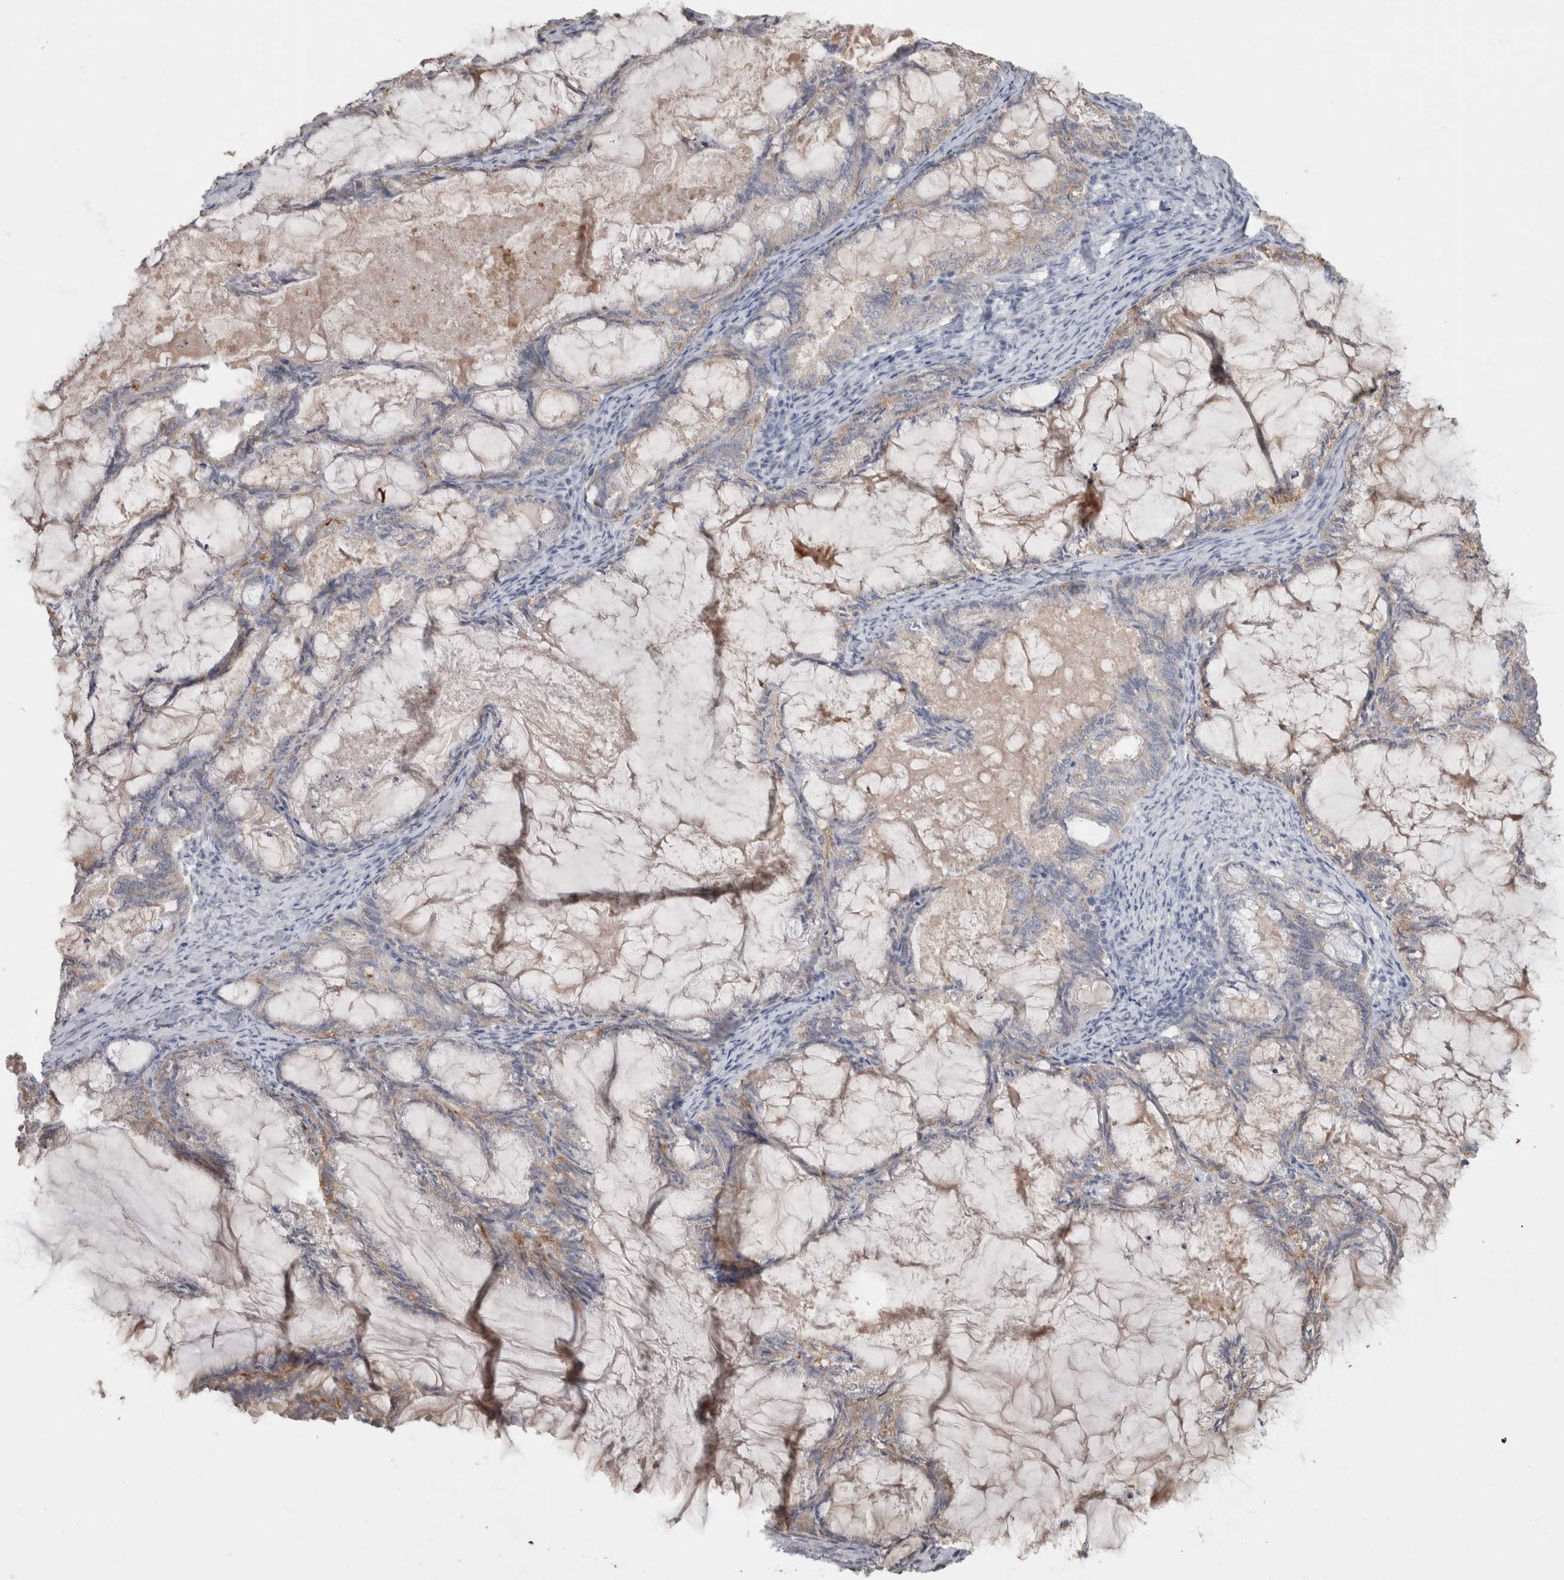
{"staining": {"intensity": "weak", "quantity": "<25%", "location": "cytoplasmic/membranous"}, "tissue": "endometrial cancer", "cell_type": "Tumor cells", "image_type": "cancer", "snomed": [{"axis": "morphology", "description": "Adenocarcinoma, NOS"}, {"axis": "topography", "description": "Endometrium"}], "caption": "The IHC histopathology image has no significant positivity in tumor cells of endometrial adenocarcinoma tissue. (Stains: DAB (3,3'-diaminobenzidine) immunohistochemistry with hematoxylin counter stain, Microscopy: brightfield microscopy at high magnification).", "gene": "NAALADL2", "patient": {"sex": "female", "age": 86}}